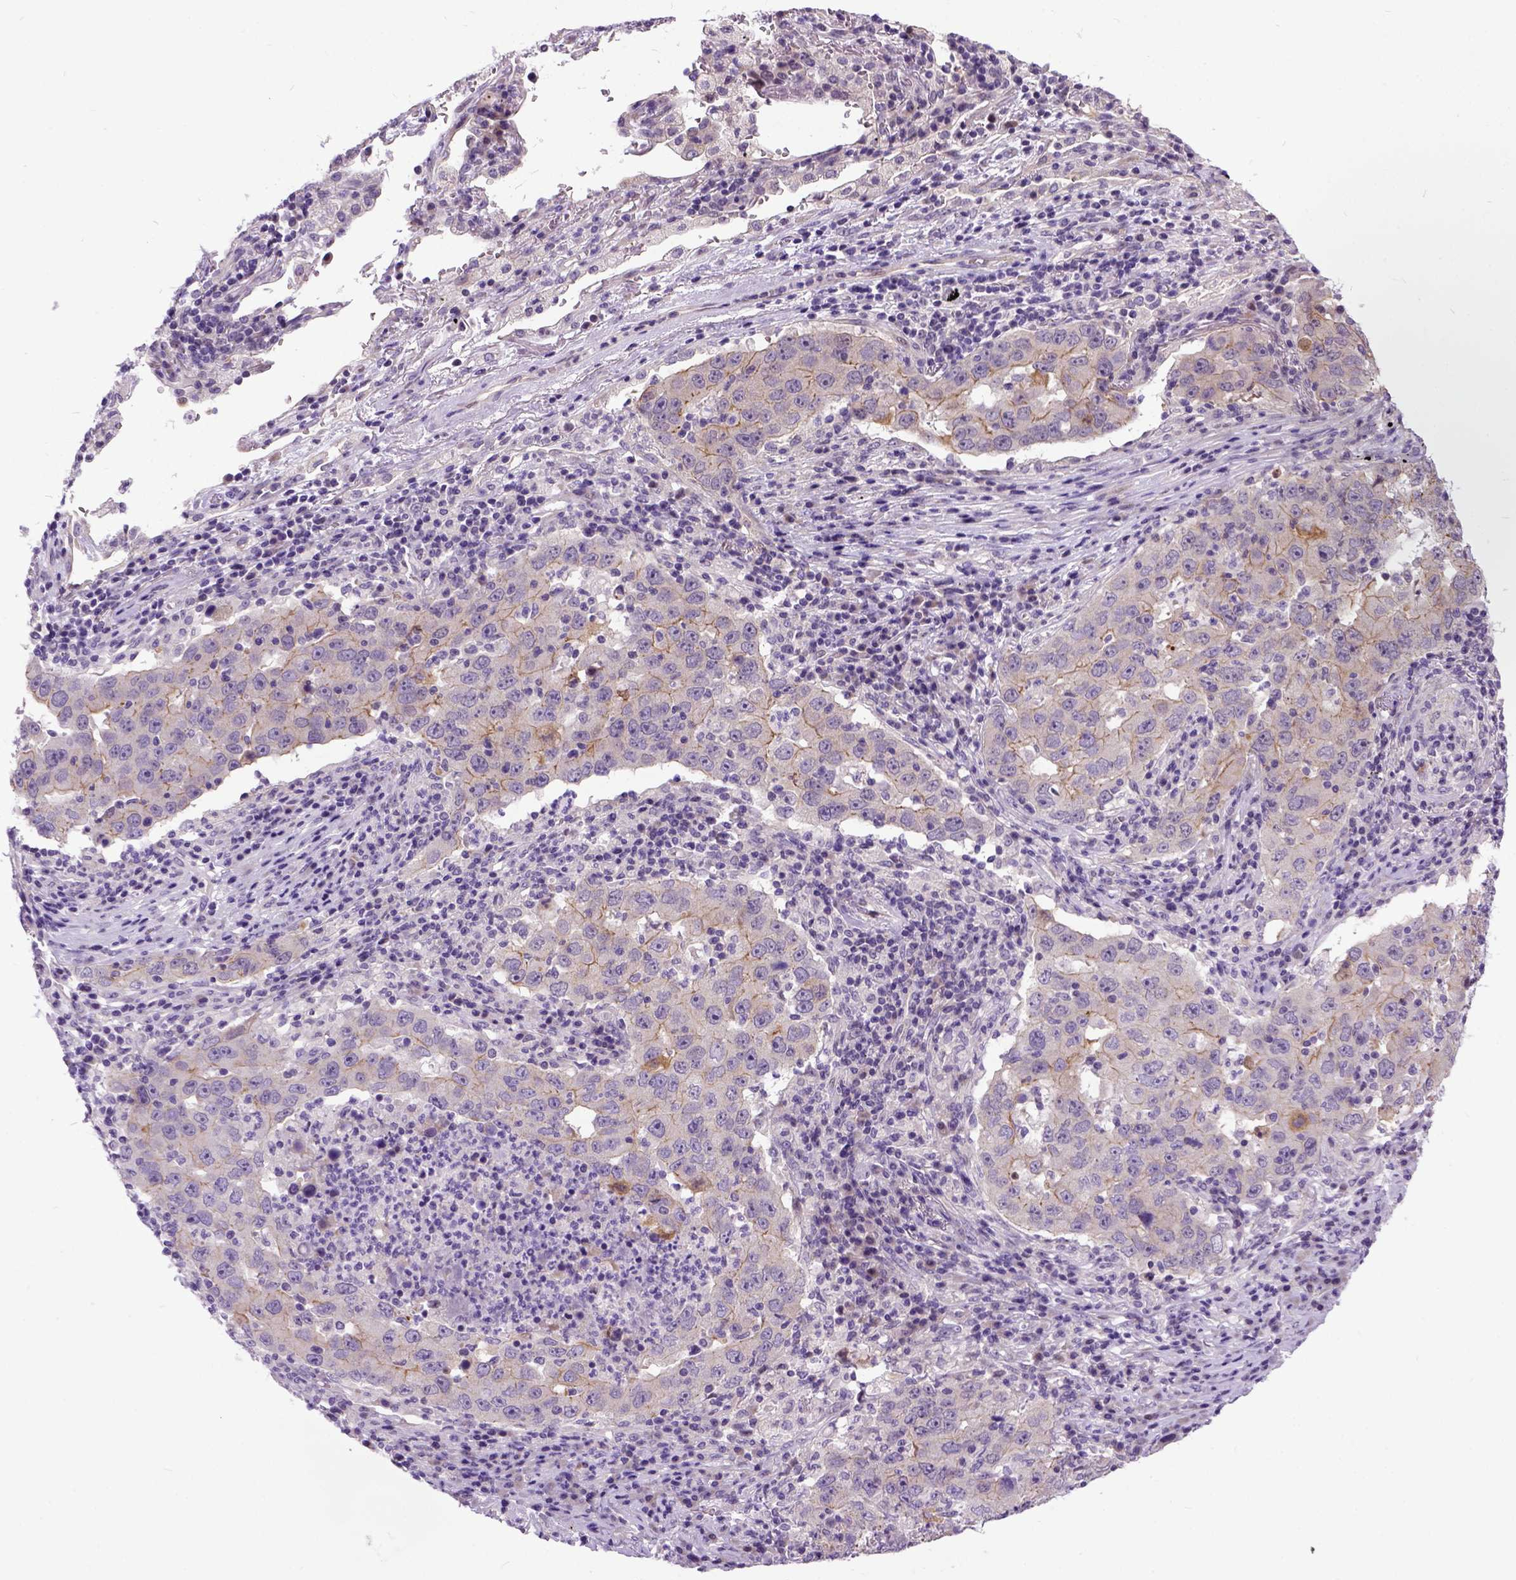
{"staining": {"intensity": "weak", "quantity": "25%-75%", "location": "cytoplasmic/membranous"}, "tissue": "lung cancer", "cell_type": "Tumor cells", "image_type": "cancer", "snomed": [{"axis": "morphology", "description": "Adenocarcinoma, NOS"}, {"axis": "topography", "description": "Lung"}], "caption": "IHC of adenocarcinoma (lung) demonstrates low levels of weak cytoplasmic/membranous staining in about 25%-75% of tumor cells.", "gene": "NEK5", "patient": {"sex": "male", "age": 73}}